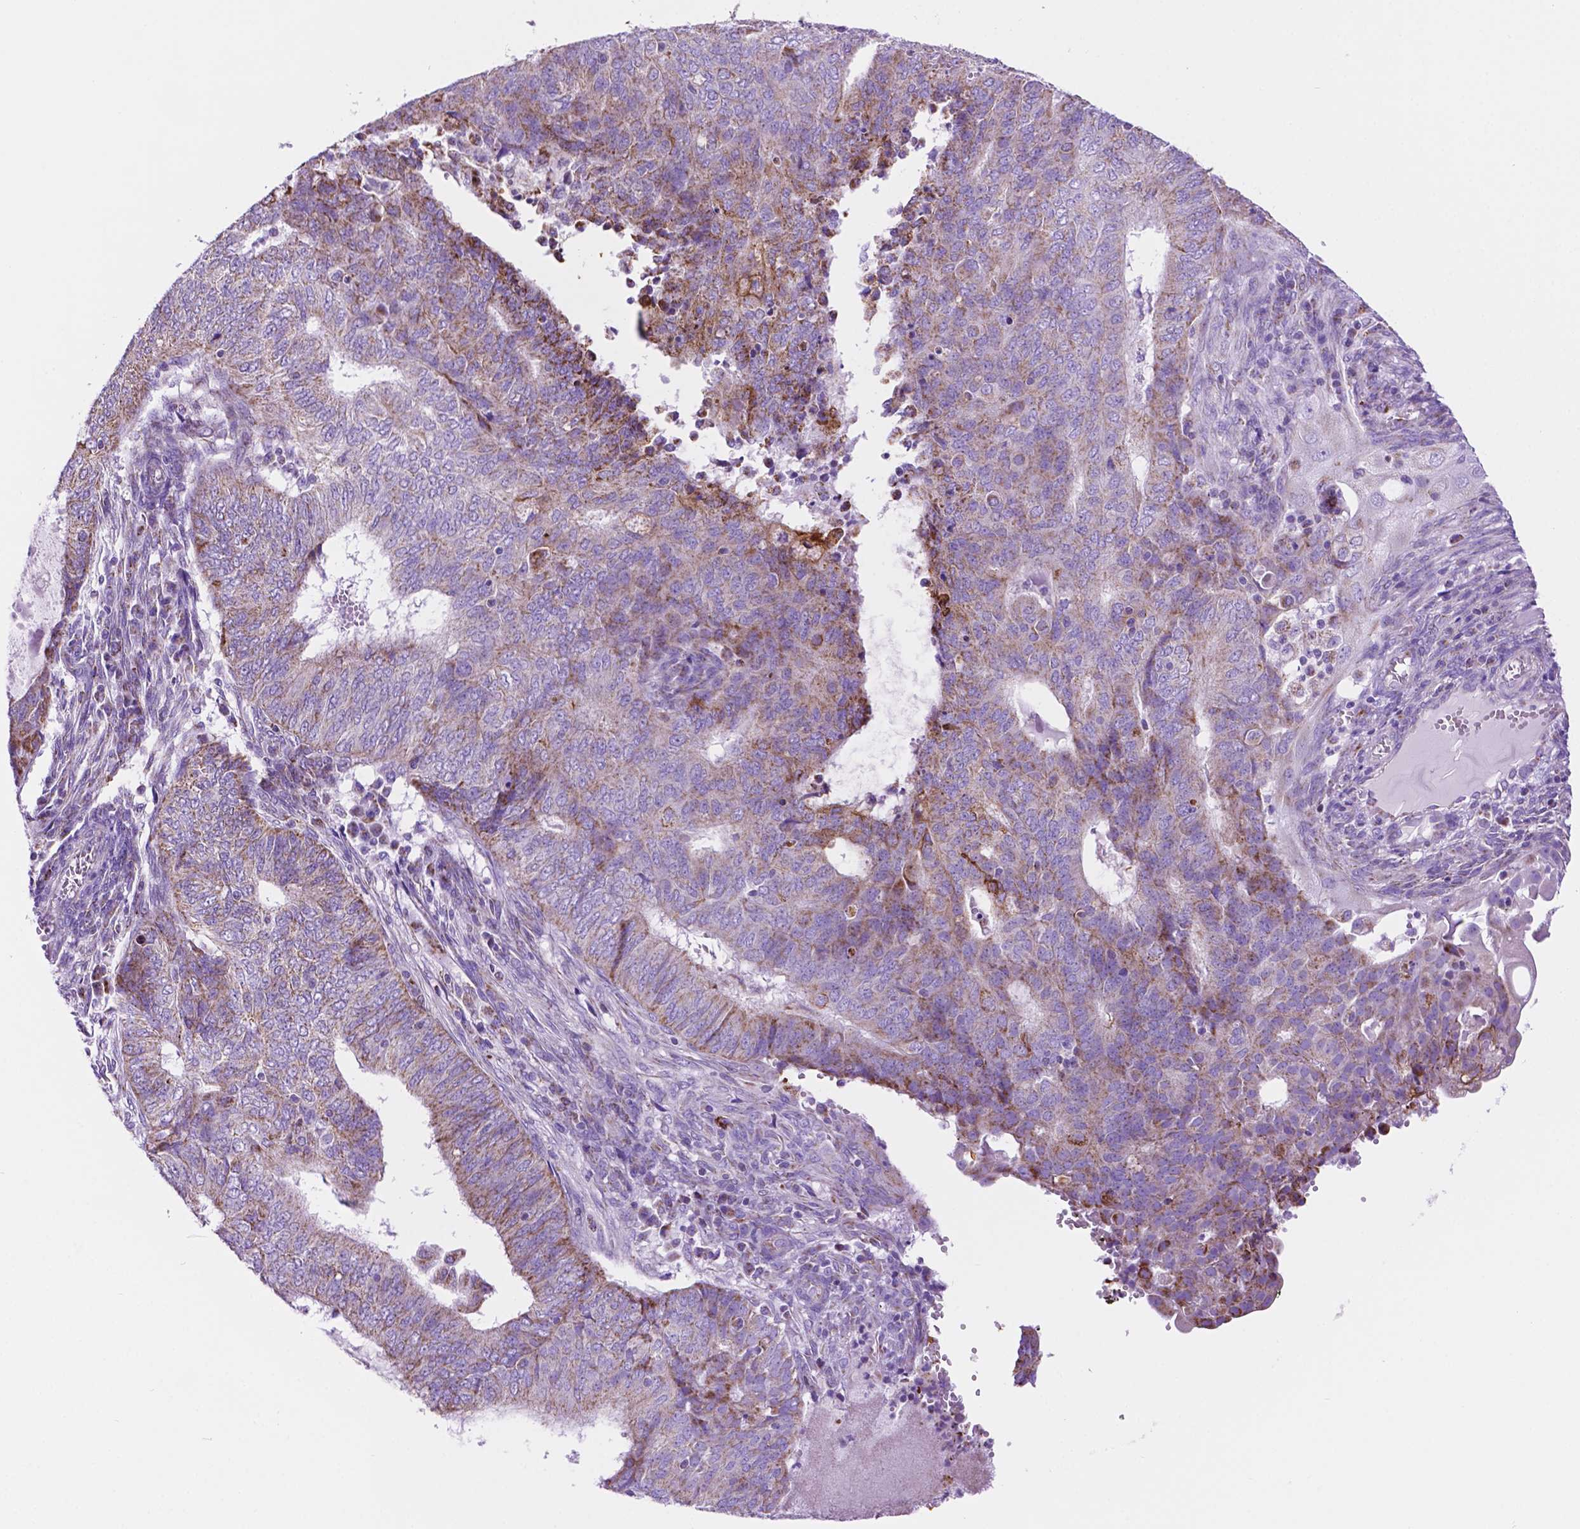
{"staining": {"intensity": "moderate", "quantity": "25%-75%", "location": "cytoplasmic/membranous"}, "tissue": "endometrial cancer", "cell_type": "Tumor cells", "image_type": "cancer", "snomed": [{"axis": "morphology", "description": "Adenocarcinoma, NOS"}, {"axis": "topography", "description": "Endometrium"}], "caption": "Protein expression analysis of human adenocarcinoma (endometrial) reveals moderate cytoplasmic/membranous positivity in approximately 25%-75% of tumor cells.", "gene": "GDPD5", "patient": {"sex": "female", "age": 62}}